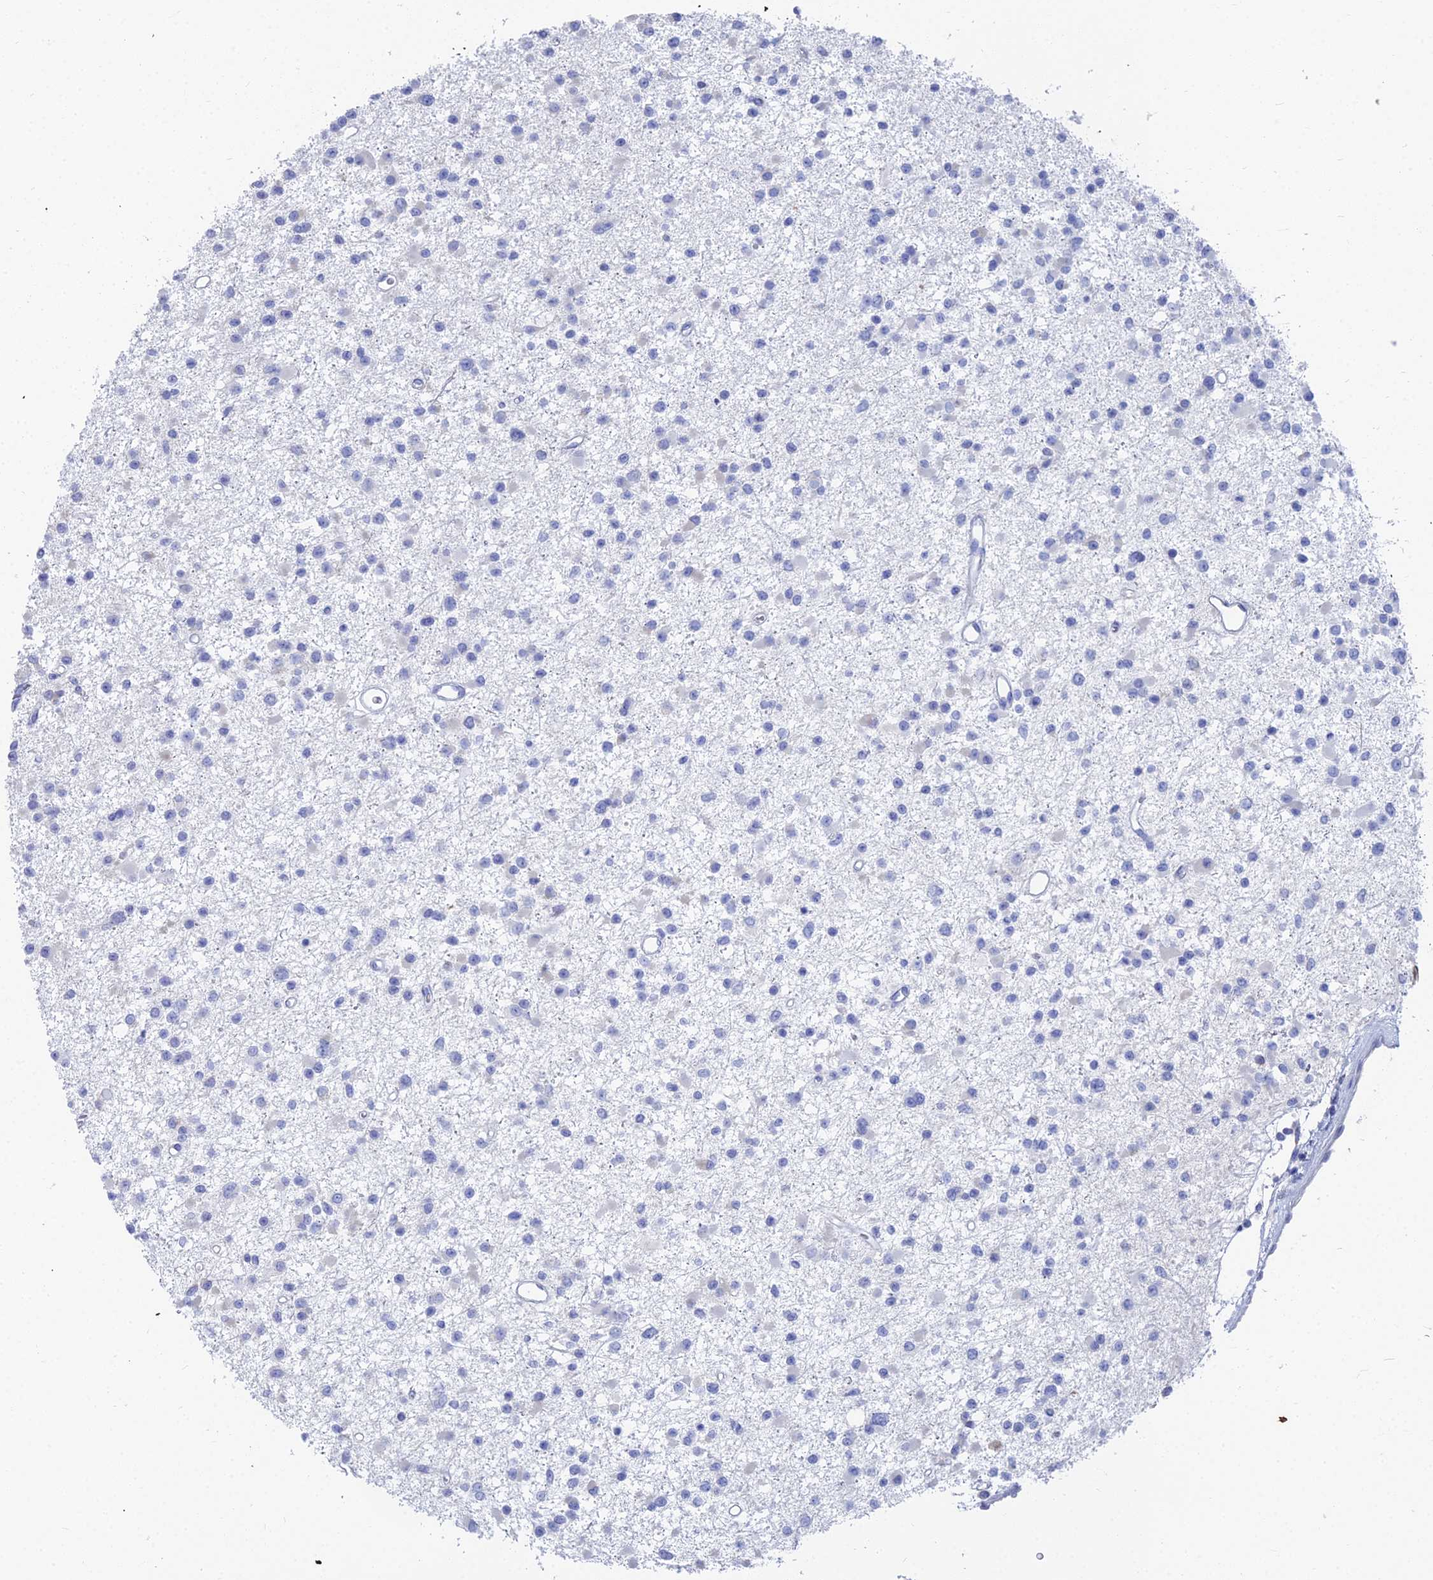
{"staining": {"intensity": "negative", "quantity": "none", "location": "none"}, "tissue": "glioma", "cell_type": "Tumor cells", "image_type": "cancer", "snomed": [{"axis": "morphology", "description": "Glioma, malignant, Low grade"}, {"axis": "topography", "description": "Brain"}], "caption": "Immunohistochemistry micrograph of neoplastic tissue: glioma stained with DAB (3,3'-diaminobenzidine) exhibits no significant protein staining in tumor cells.", "gene": "TNNT3", "patient": {"sex": "female", "age": 22}}